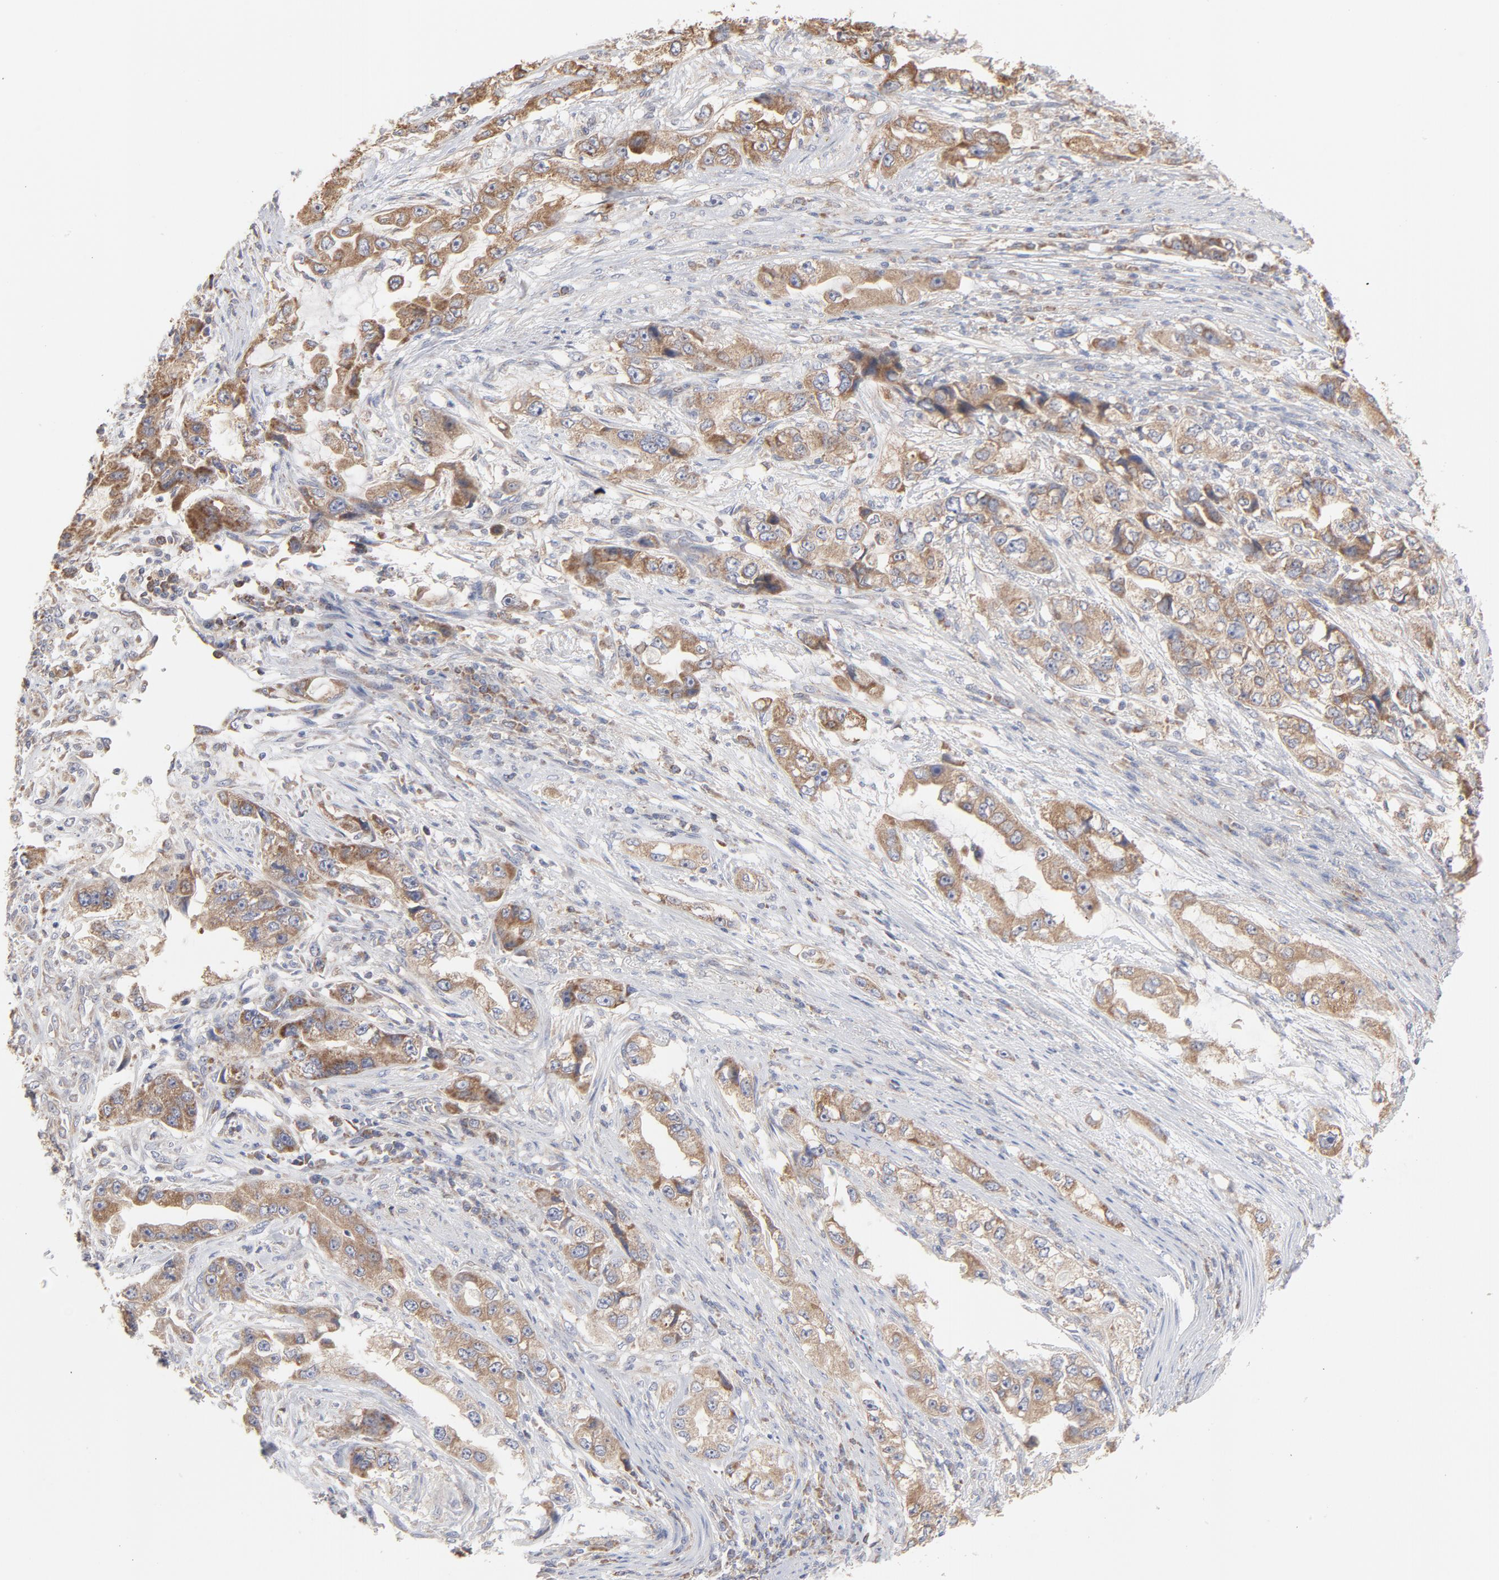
{"staining": {"intensity": "moderate", "quantity": ">75%", "location": "cytoplasmic/membranous"}, "tissue": "stomach cancer", "cell_type": "Tumor cells", "image_type": "cancer", "snomed": [{"axis": "morphology", "description": "Adenocarcinoma, NOS"}, {"axis": "topography", "description": "Stomach, lower"}], "caption": "A histopathology image of stomach cancer stained for a protein exhibits moderate cytoplasmic/membranous brown staining in tumor cells. (DAB (3,3'-diaminobenzidine) IHC with brightfield microscopy, high magnification).", "gene": "PPFIBP2", "patient": {"sex": "female", "age": 93}}